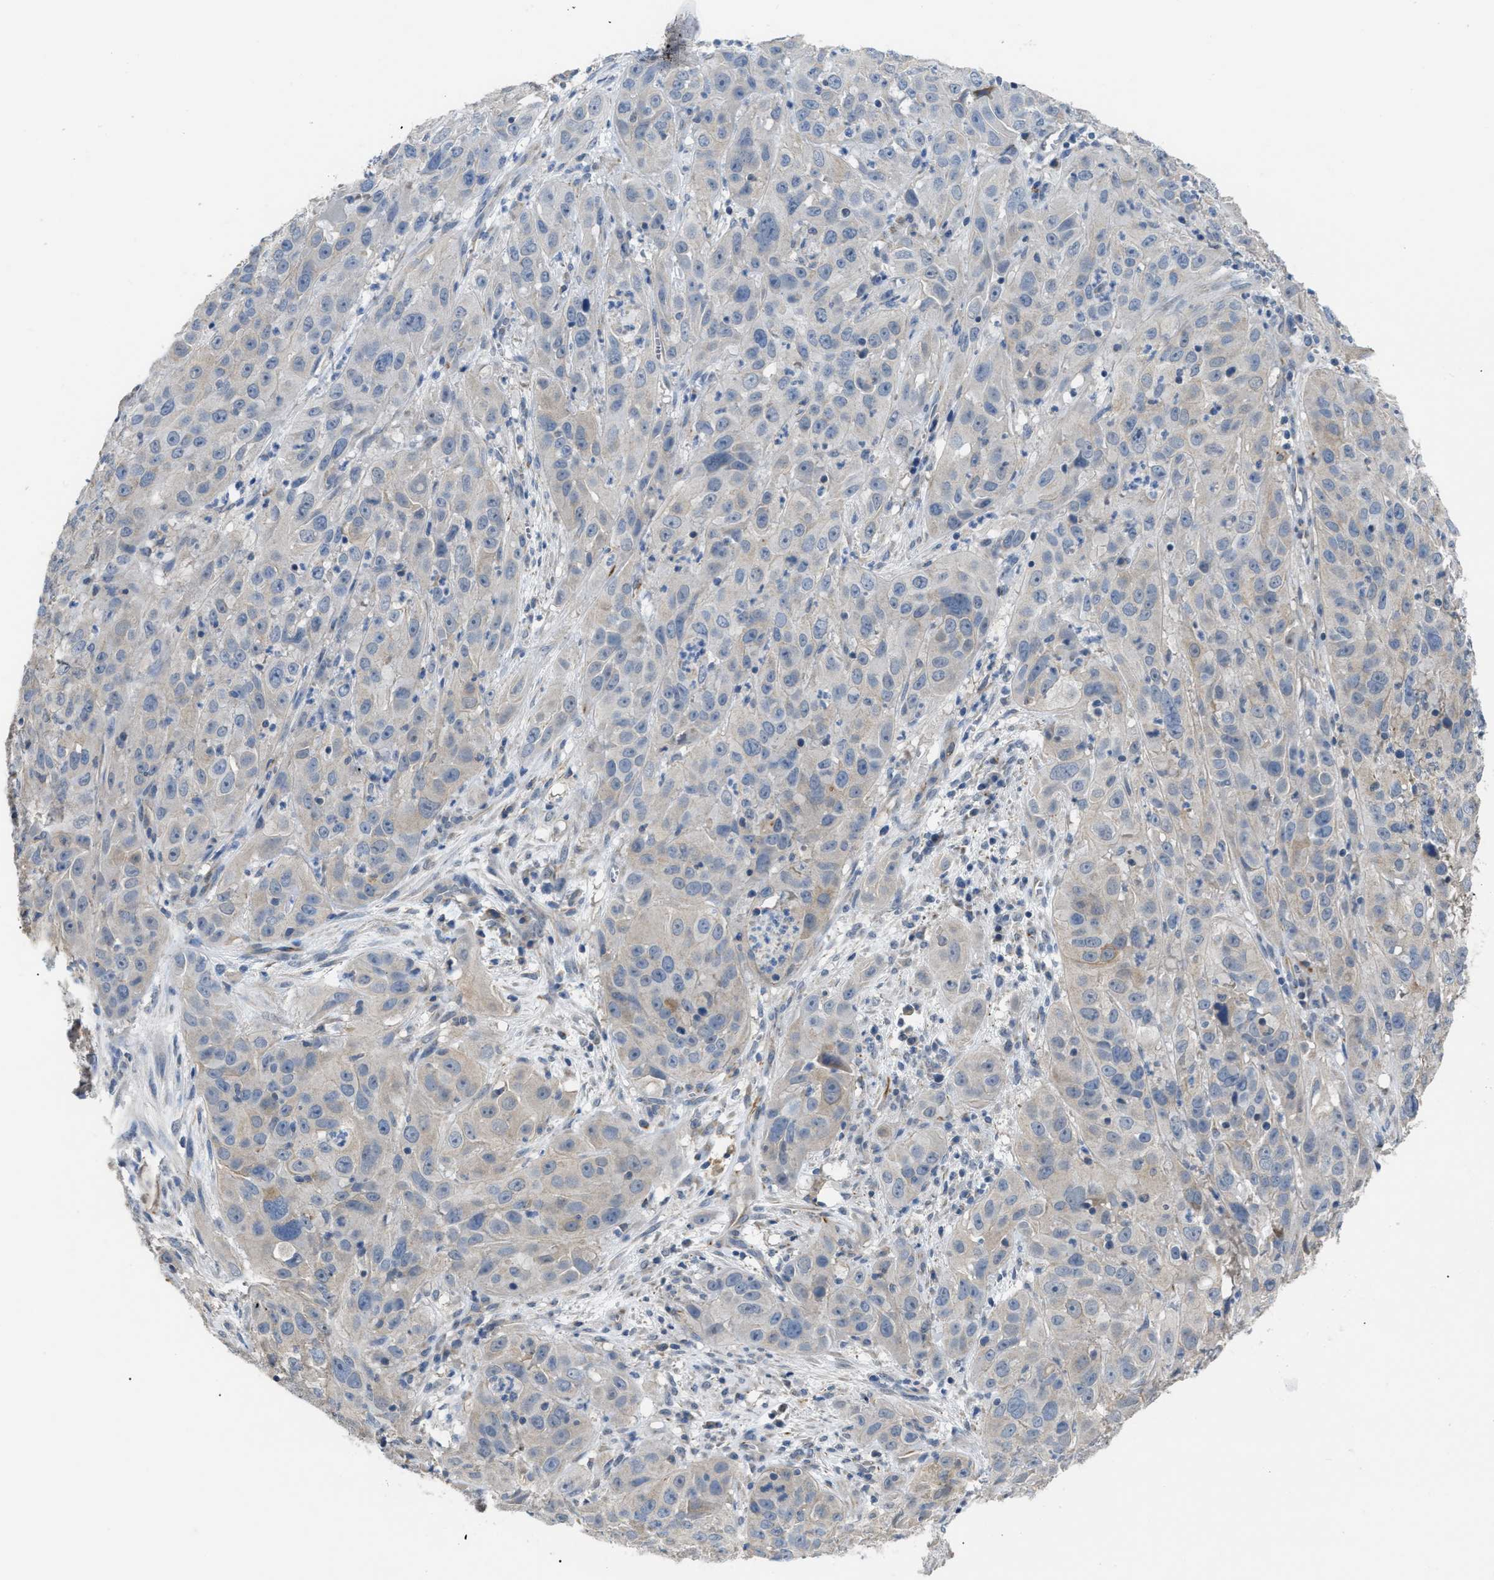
{"staining": {"intensity": "negative", "quantity": "none", "location": "none"}, "tissue": "cervical cancer", "cell_type": "Tumor cells", "image_type": "cancer", "snomed": [{"axis": "morphology", "description": "Squamous cell carcinoma, NOS"}, {"axis": "topography", "description": "Cervix"}], "caption": "There is no significant positivity in tumor cells of cervical squamous cell carcinoma.", "gene": "DHX58", "patient": {"sex": "female", "age": 32}}